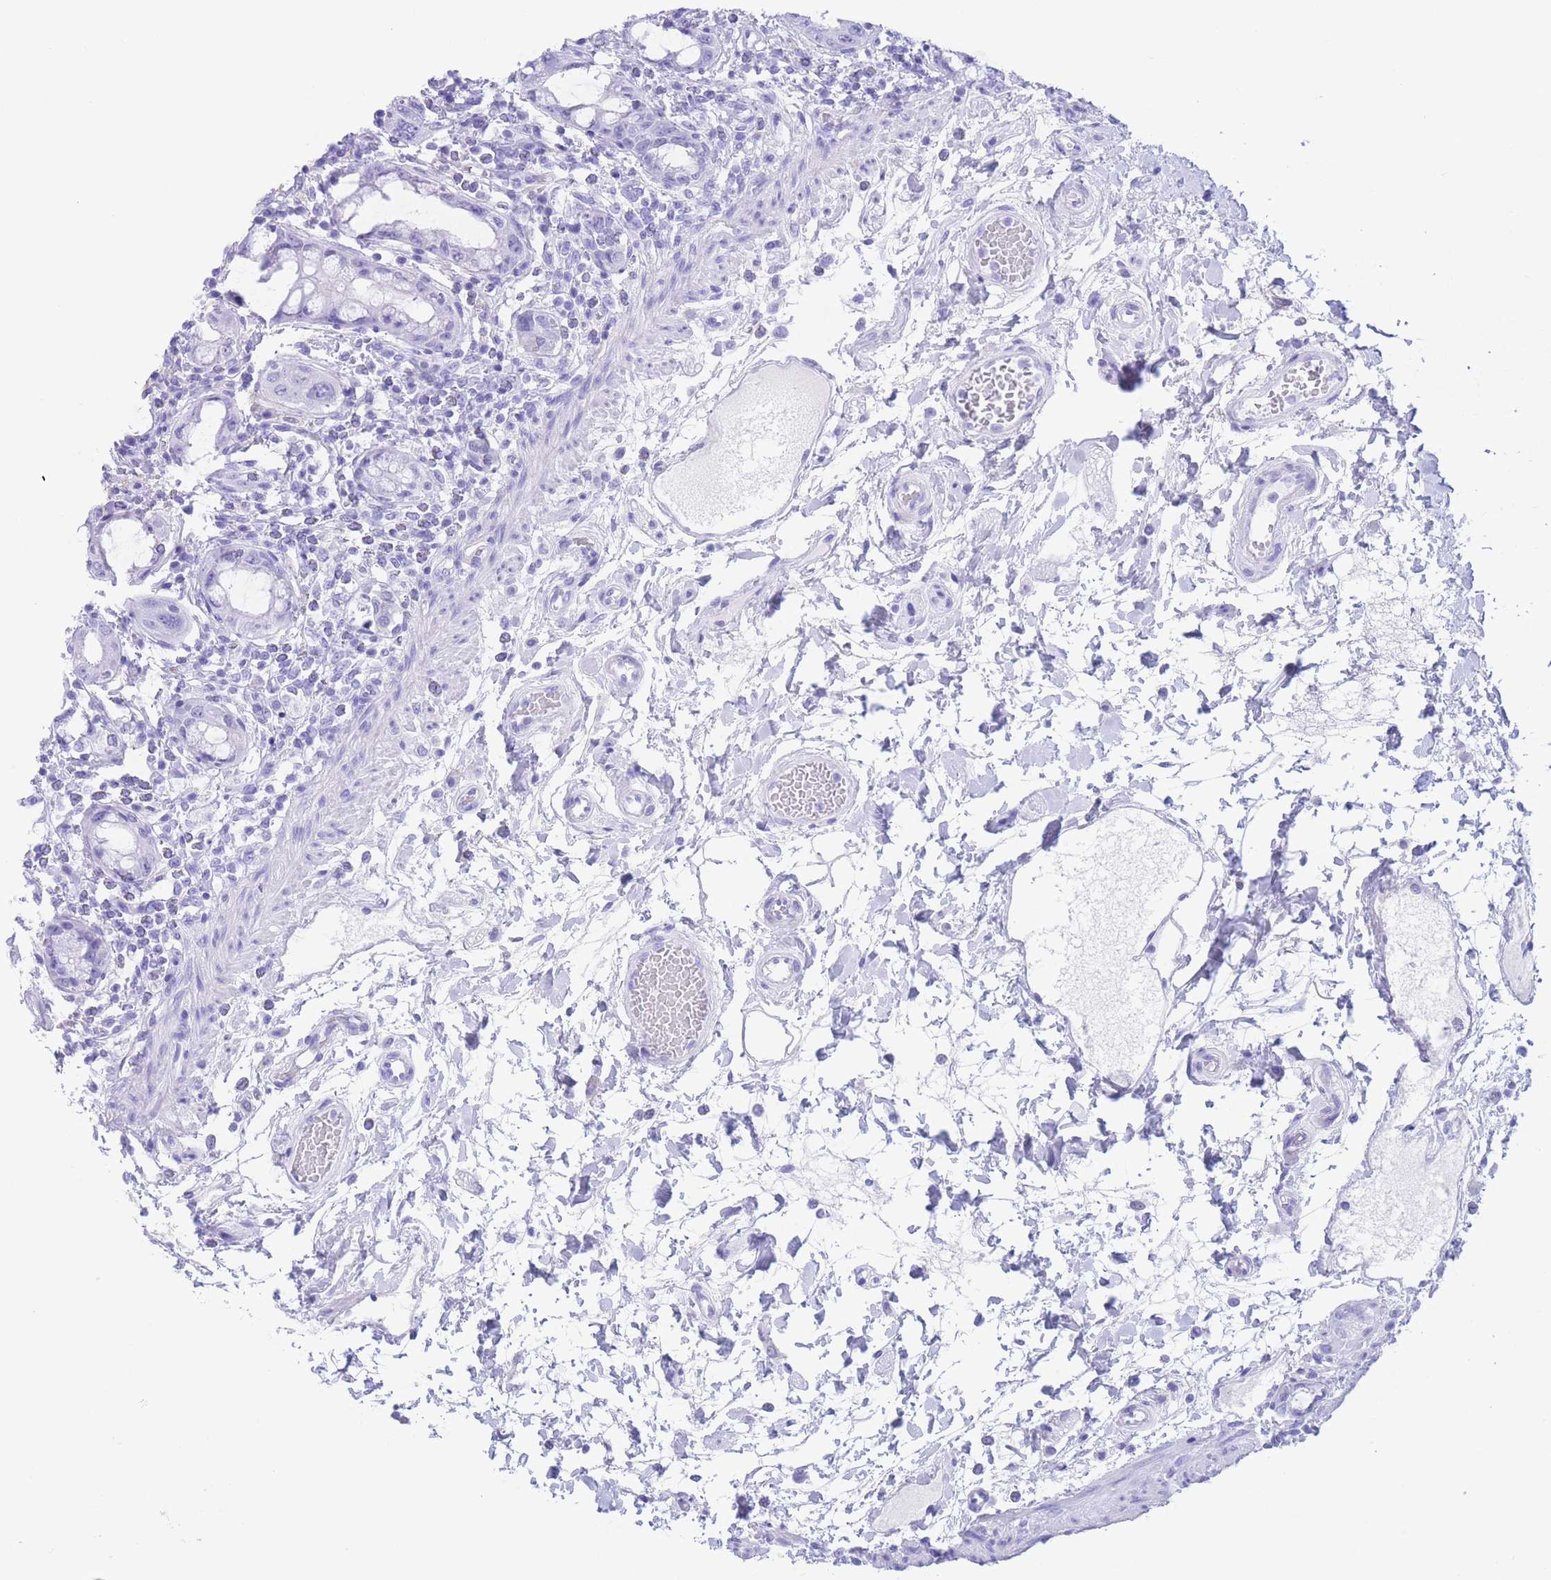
{"staining": {"intensity": "negative", "quantity": "none", "location": "none"}, "tissue": "rectum", "cell_type": "Glandular cells", "image_type": "normal", "snomed": [{"axis": "morphology", "description": "Normal tissue, NOS"}, {"axis": "topography", "description": "Rectum"}], "caption": "This micrograph is of unremarkable rectum stained with immunohistochemistry (IHC) to label a protein in brown with the nuclei are counter-stained blue. There is no positivity in glandular cells. (DAB (3,3'-diaminobenzidine) immunohistochemistry, high magnification).", "gene": "SLCO1B1", "patient": {"sex": "female", "age": 57}}